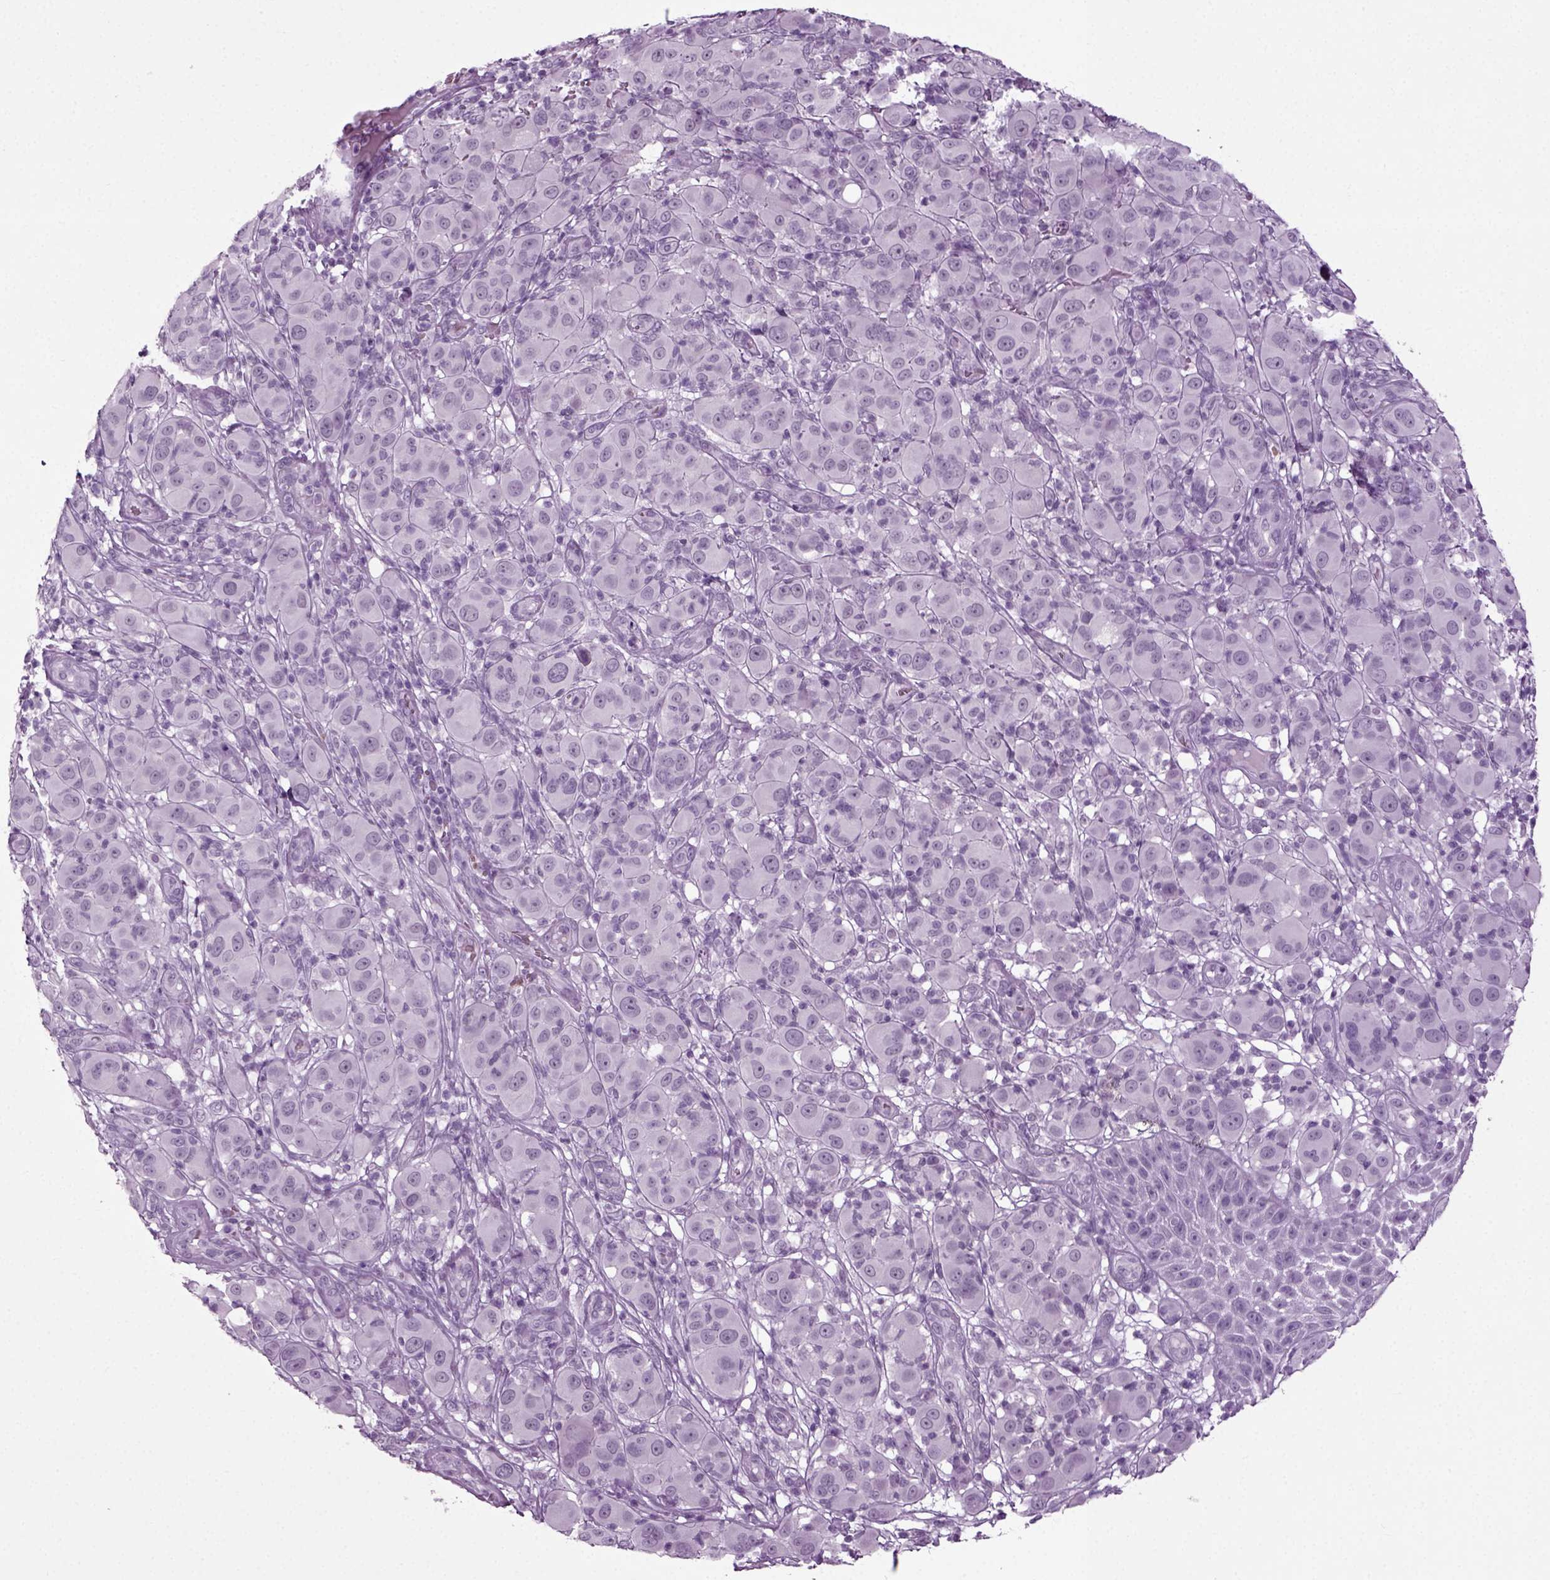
{"staining": {"intensity": "negative", "quantity": "none", "location": "none"}, "tissue": "melanoma", "cell_type": "Tumor cells", "image_type": "cancer", "snomed": [{"axis": "morphology", "description": "Malignant melanoma, NOS"}, {"axis": "topography", "description": "Skin"}], "caption": "An immunohistochemistry photomicrograph of melanoma is shown. There is no staining in tumor cells of melanoma.", "gene": "ZC2HC1C", "patient": {"sex": "female", "age": 87}}